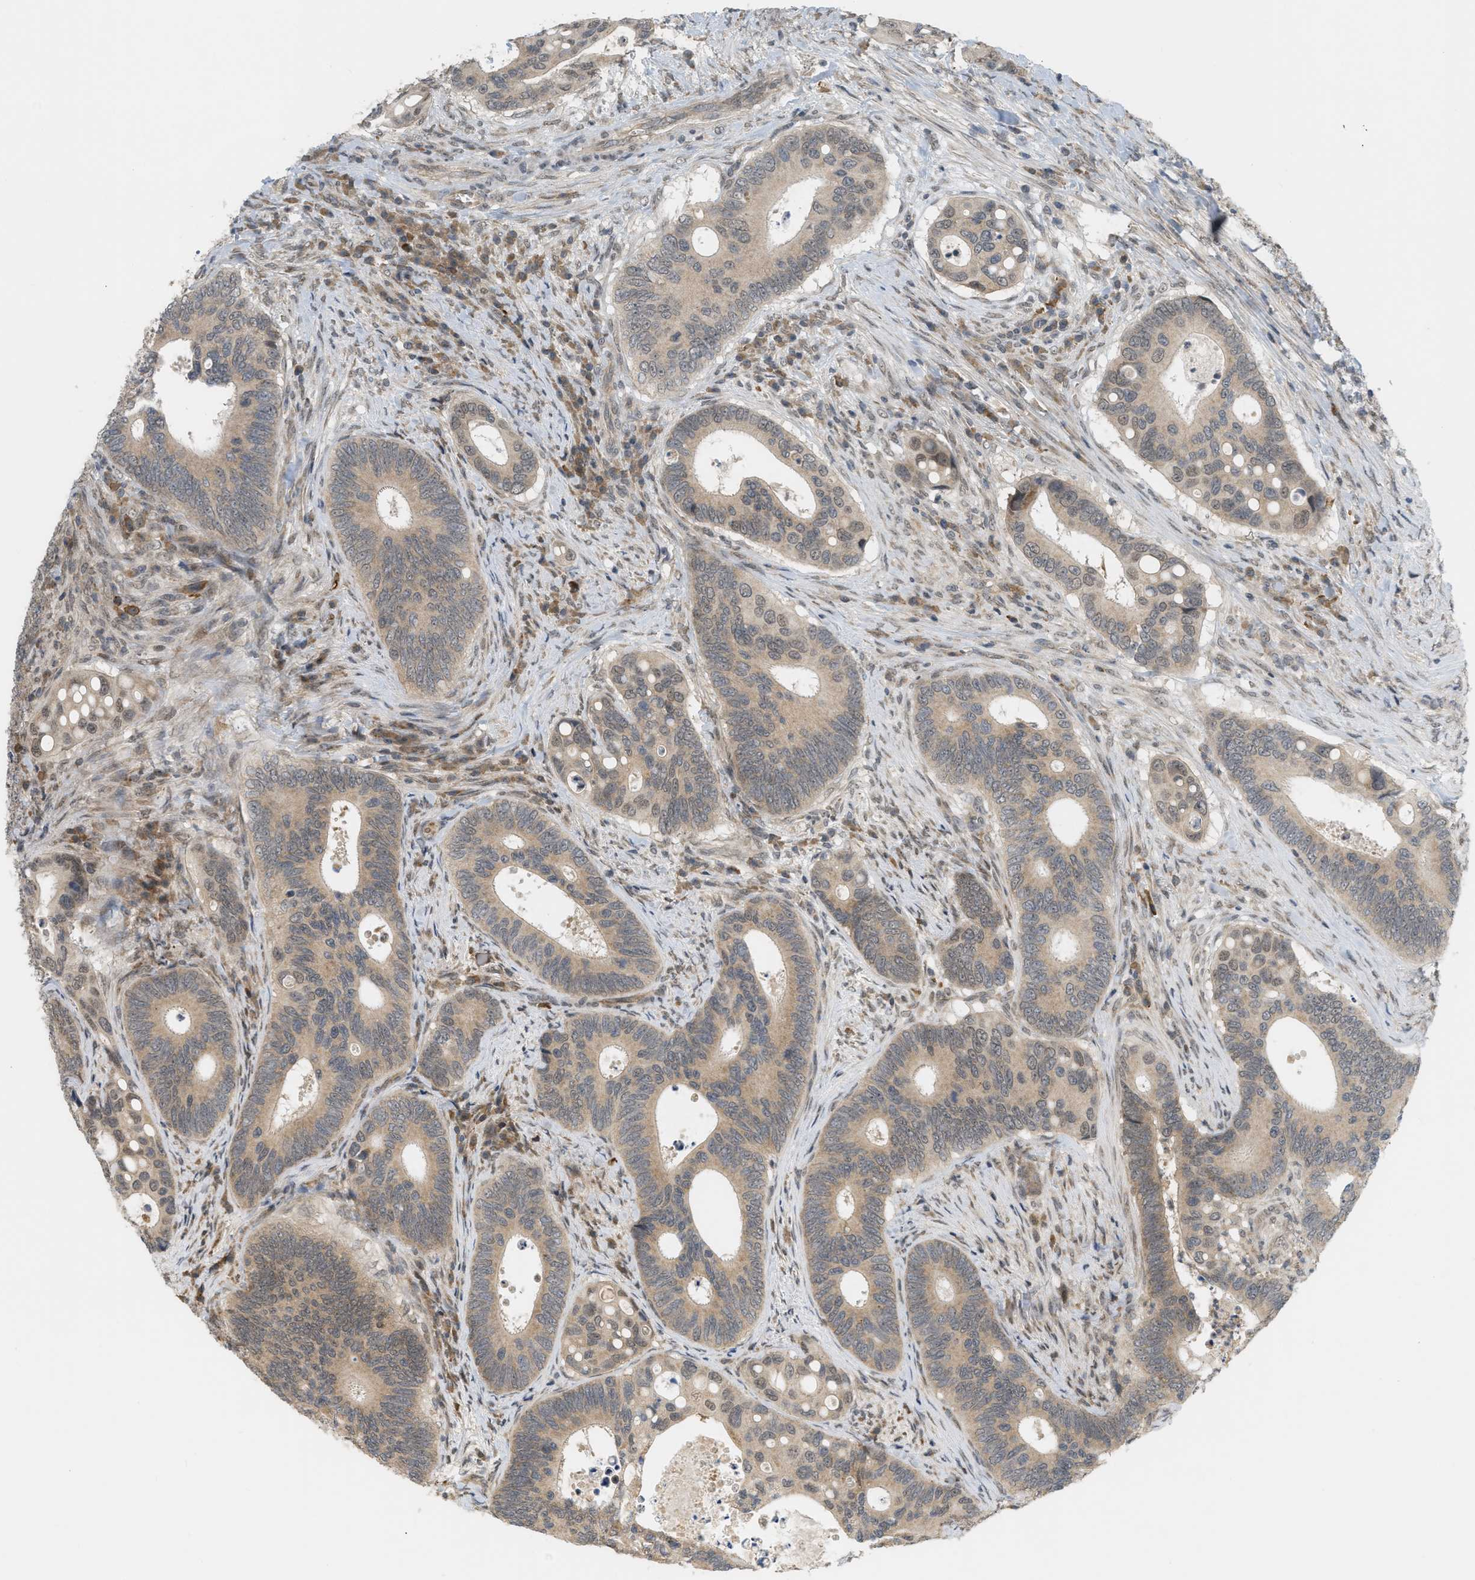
{"staining": {"intensity": "weak", "quantity": ">75%", "location": "cytoplasmic/membranous,nuclear"}, "tissue": "colorectal cancer", "cell_type": "Tumor cells", "image_type": "cancer", "snomed": [{"axis": "morphology", "description": "Inflammation, NOS"}, {"axis": "morphology", "description": "Adenocarcinoma, NOS"}, {"axis": "topography", "description": "Colon"}], "caption": "Protein expression analysis of adenocarcinoma (colorectal) exhibits weak cytoplasmic/membranous and nuclear expression in about >75% of tumor cells.", "gene": "PRKD1", "patient": {"sex": "male", "age": 72}}